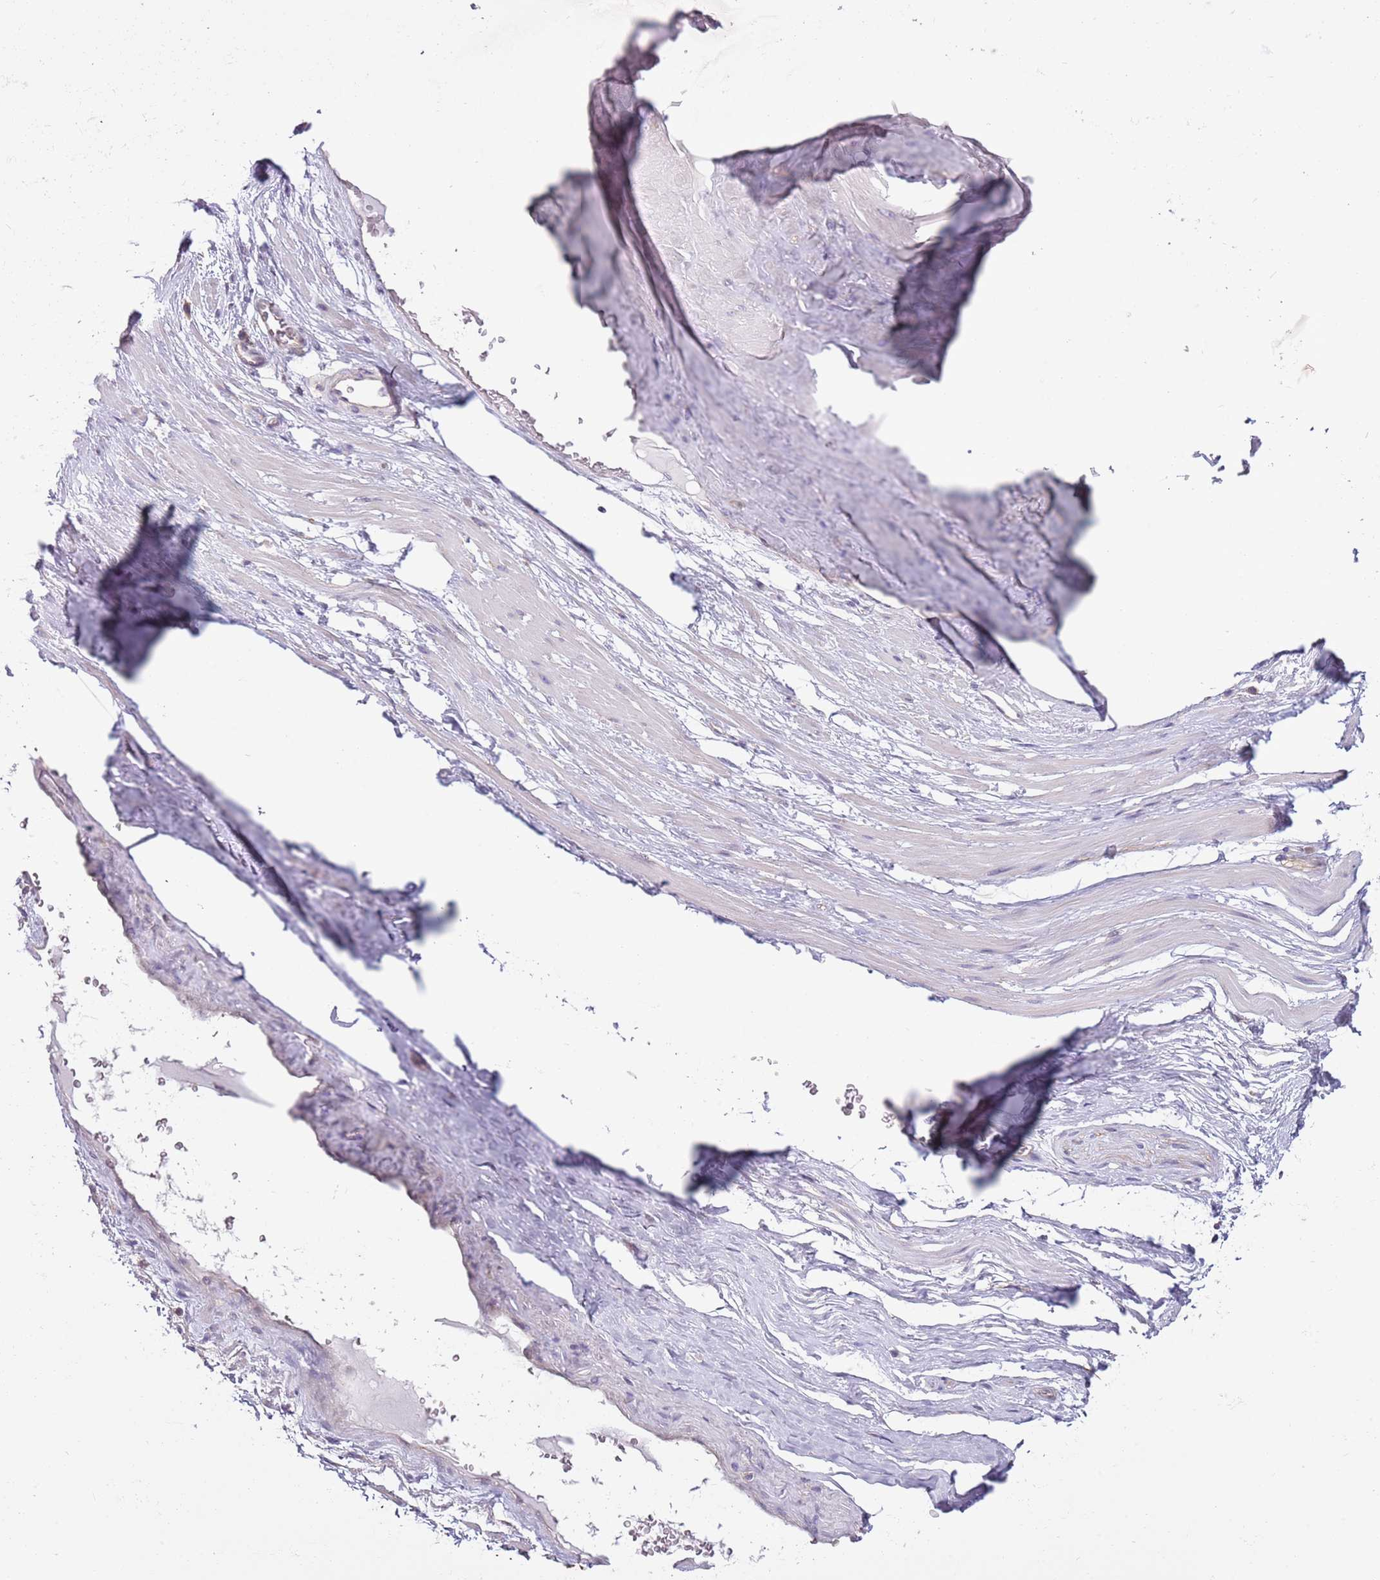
{"staining": {"intensity": "negative", "quantity": "none", "location": "none"}, "tissue": "adipose tissue", "cell_type": "Adipocytes", "image_type": "normal", "snomed": [{"axis": "morphology", "description": "Normal tissue, NOS"}, {"axis": "morphology", "description": "Adenocarcinoma, Low grade"}, {"axis": "topography", "description": "Prostate"}, {"axis": "topography", "description": "Peripheral nerve tissue"}], "caption": "The image displays no staining of adipocytes in unremarkable adipose tissue.", "gene": "CAPN9", "patient": {"sex": "male", "age": 63}}